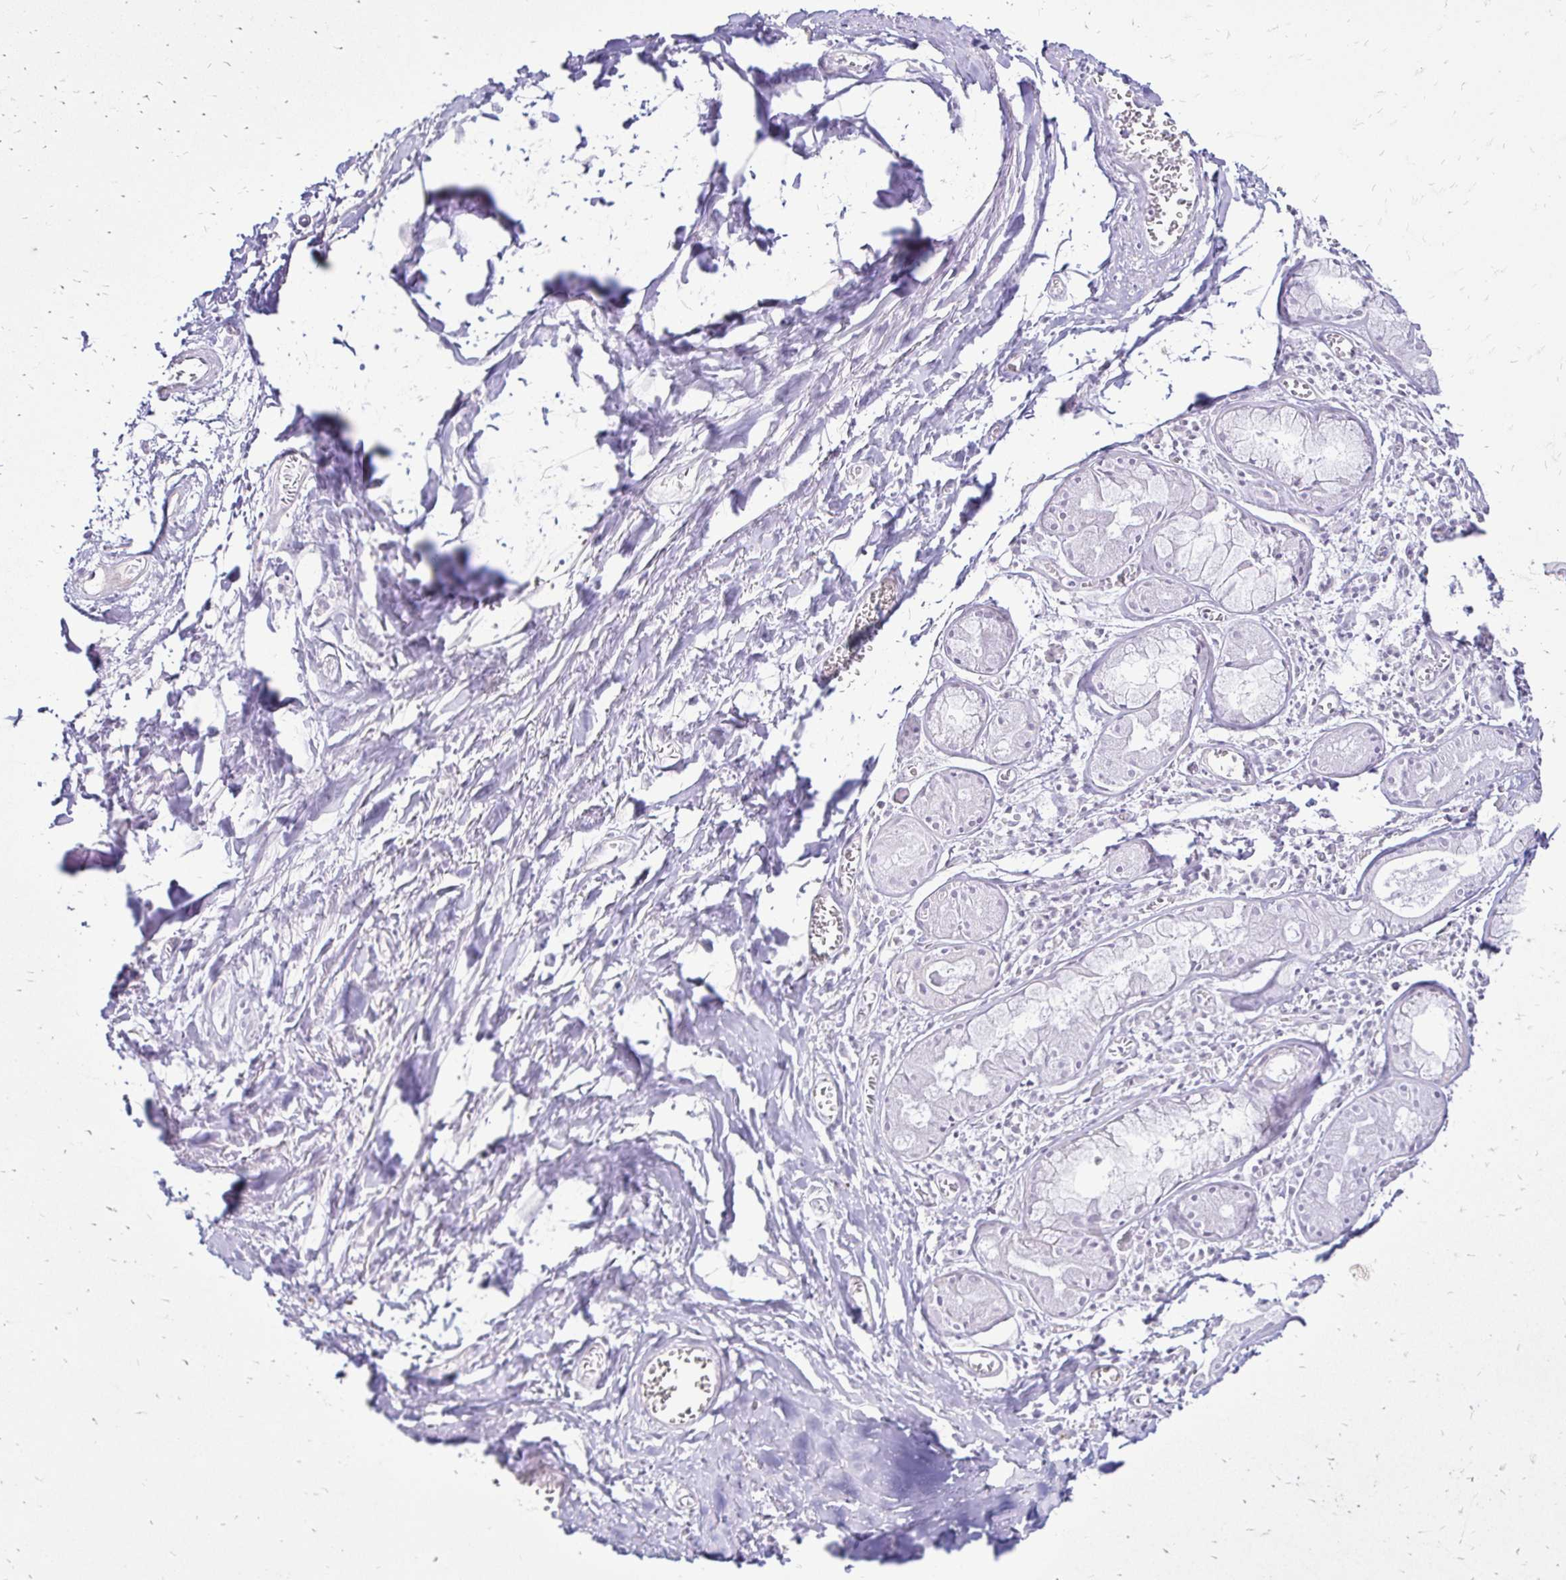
{"staining": {"intensity": "negative", "quantity": "none", "location": "none"}, "tissue": "soft tissue", "cell_type": "Chondrocytes", "image_type": "normal", "snomed": [{"axis": "morphology", "description": "Normal tissue, NOS"}, {"axis": "topography", "description": "Cartilage tissue"}], "caption": "This micrograph is of benign soft tissue stained with immunohistochemistry to label a protein in brown with the nuclei are counter-stained blue. There is no expression in chondrocytes.", "gene": "TOB1", "patient": {"sex": "male", "age": 57}}